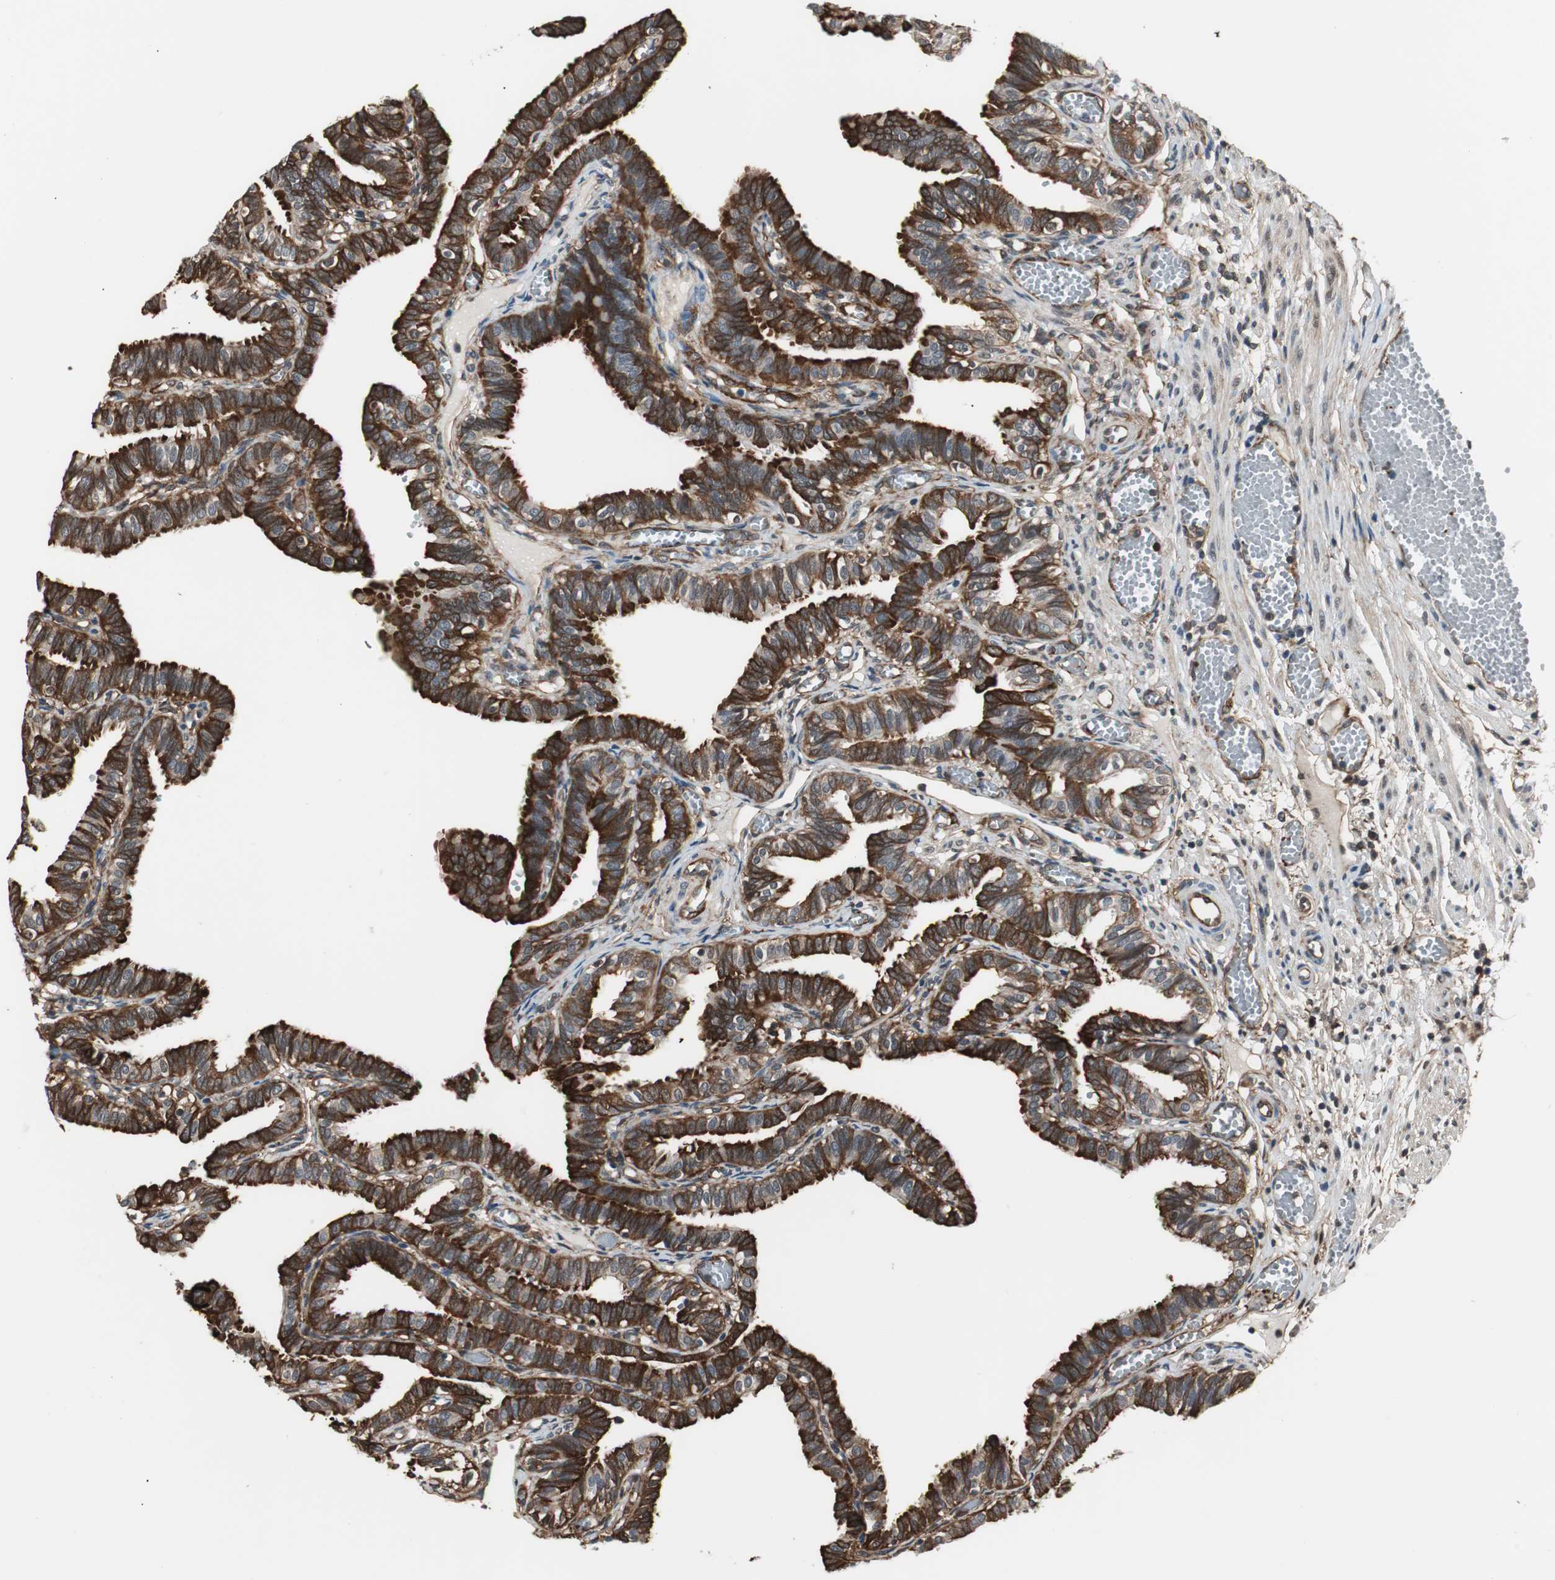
{"staining": {"intensity": "strong", "quantity": ">75%", "location": "cytoplasmic/membranous"}, "tissue": "fallopian tube", "cell_type": "Glandular cells", "image_type": "normal", "snomed": [{"axis": "morphology", "description": "Normal tissue, NOS"}, {"axis": "topography", "description": "Fallopian tube"}], "caption": "Immunohistochemistry (IHC) micrograph of unremarkable fallopian tube: fallopian tube stained using immunohistochemistry (IHC) exhibits high levels of strong protein expression localized specifically in the cytoplasmic/membranous of glandular cells, appearing as a cytoplasmic/membranous brown color.", "gene": "PTPN11", "patient": {"sex": "female", "age": 29}}